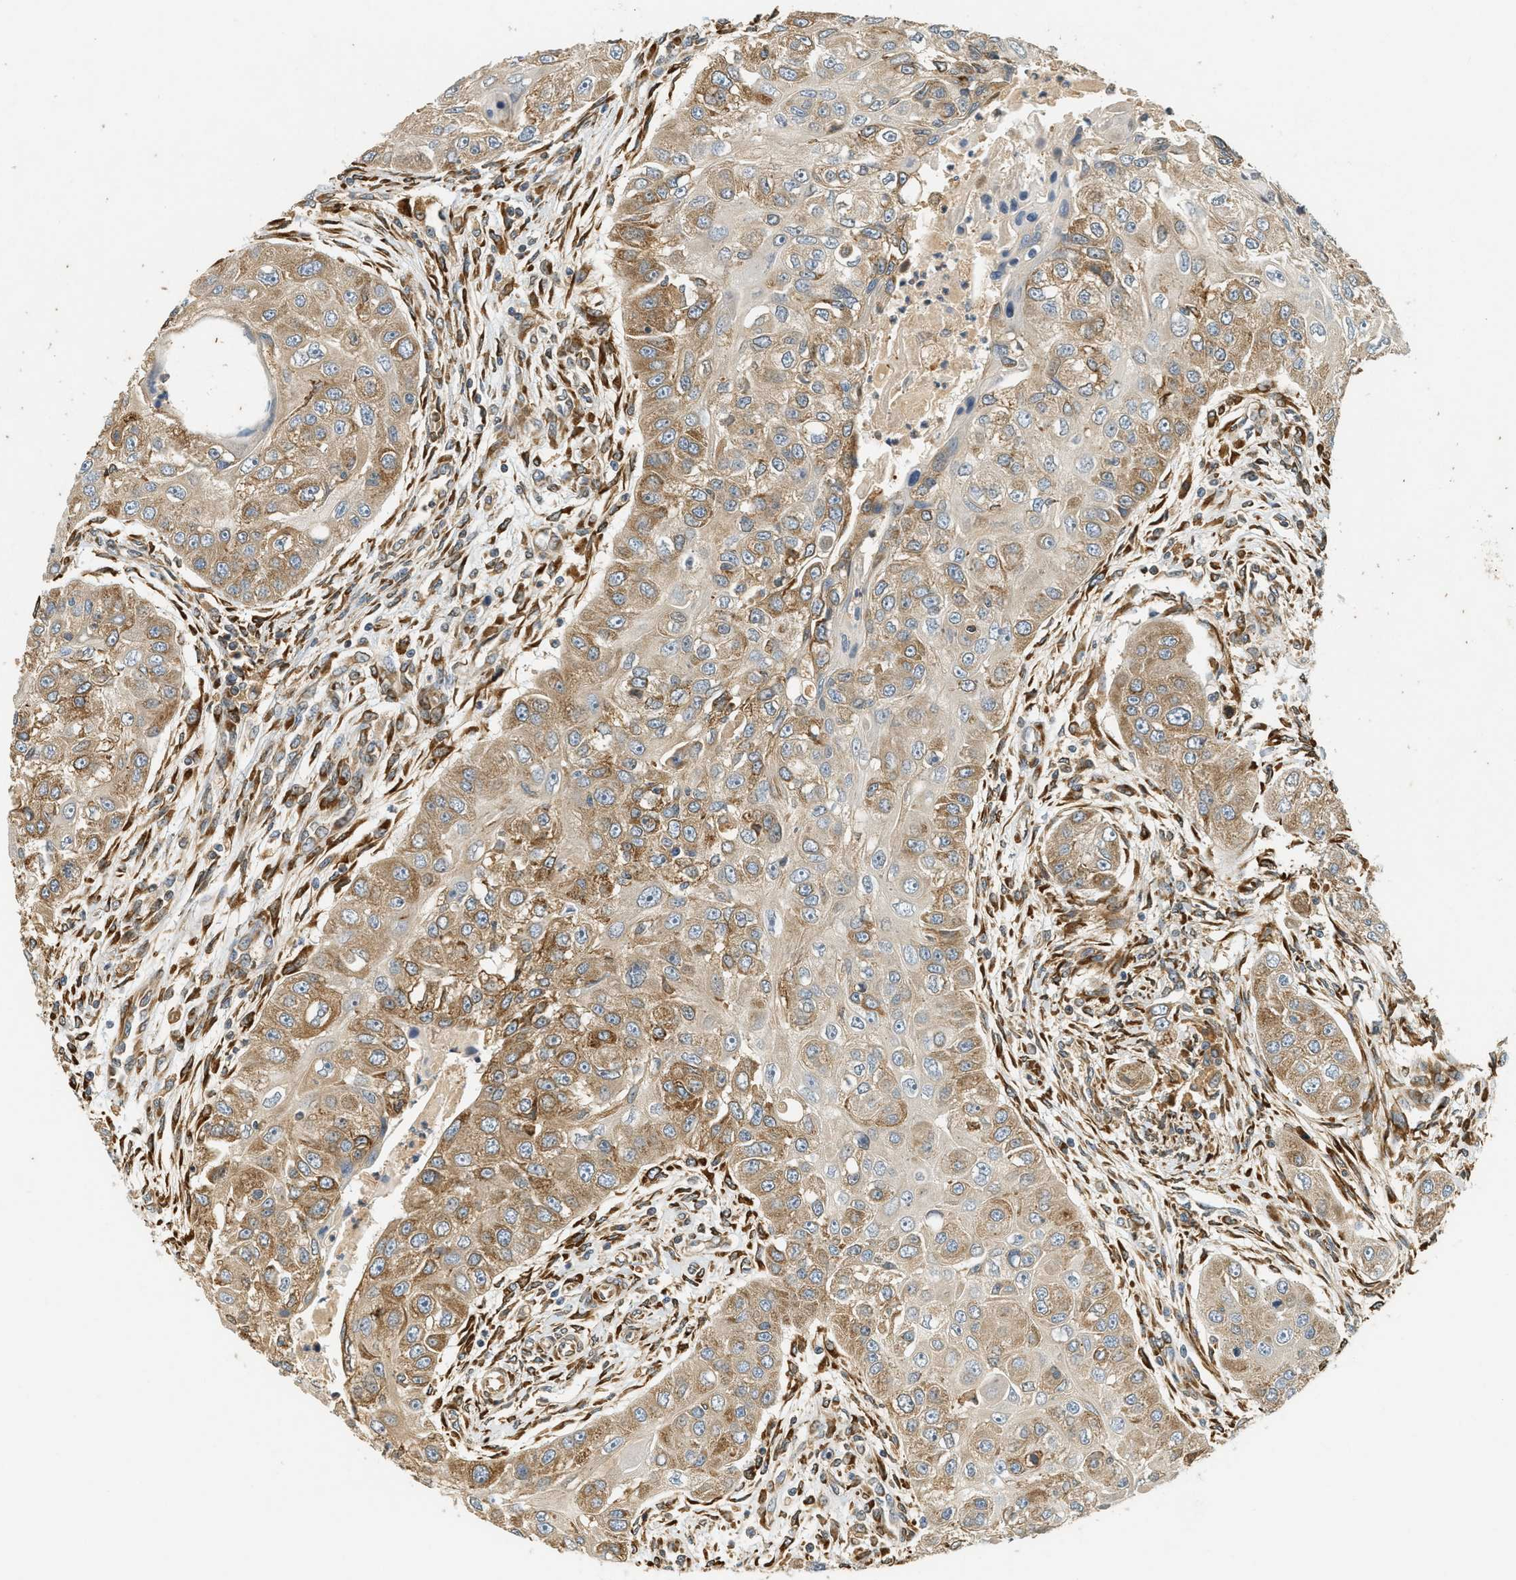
{"staining": {"intensity": "weak", "quantity": ">75%", "location": "cytoplasmic/membranous"}, "tissue": "head and neck cancer", "cell_type": "Tumor cells", "image_type": "cancer", "snomed": [{"axis": "morphology", "description": "Normal tissue, NOS"}, {"axis": "morphology", "description": "Squamous cell carcinoma, NOS"}, {"axis": "topography", "description": "Skeletal muscle"}, {"axis": "topography", "description": "Head-Neck"}], "caption": "Immunohistochemistry of human head and neck squamous cell carcinoma exhibits low levels of weak cytoplasmic/membranous positivity in approximately >75% of tumor cells.", "gene": "PDK1", "patient": {"sex": "male", "age": 51}}